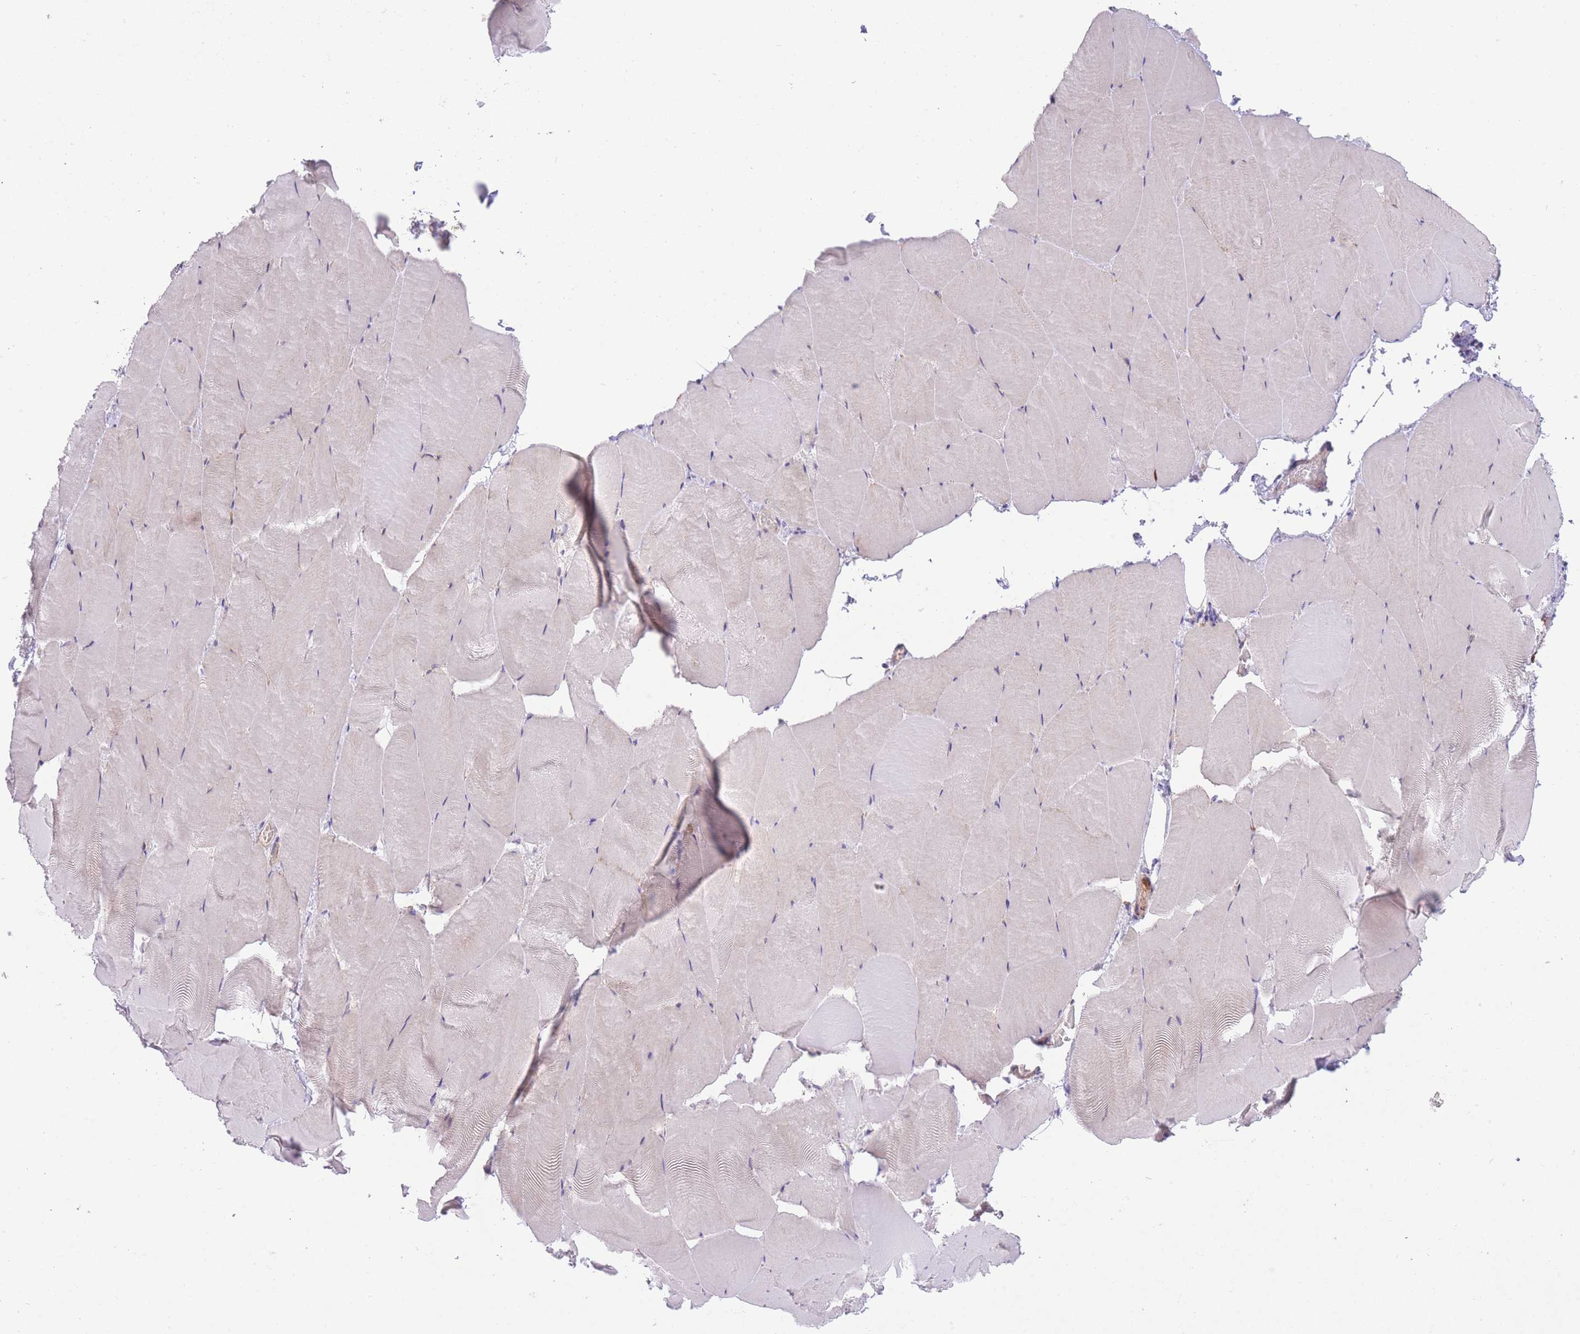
{"staining": {"intensity": "negative", "quantity": "none", "location": "none"}, "tissue": "skeletal muscle", "cell_type": "Myocytes", "image_type": "normal", "snomed": [{"axis": "morphology", "description": "Normal tissue, NOS"}, {"axis": "topography", "description": "Skeletal muscle"}], "caption": "This is an IHC micrograph of benign skeletal muscle. There is no staining in myocytes.", "gene": "BOLA2B", "patient": {"sex": "female", "age": 64}}